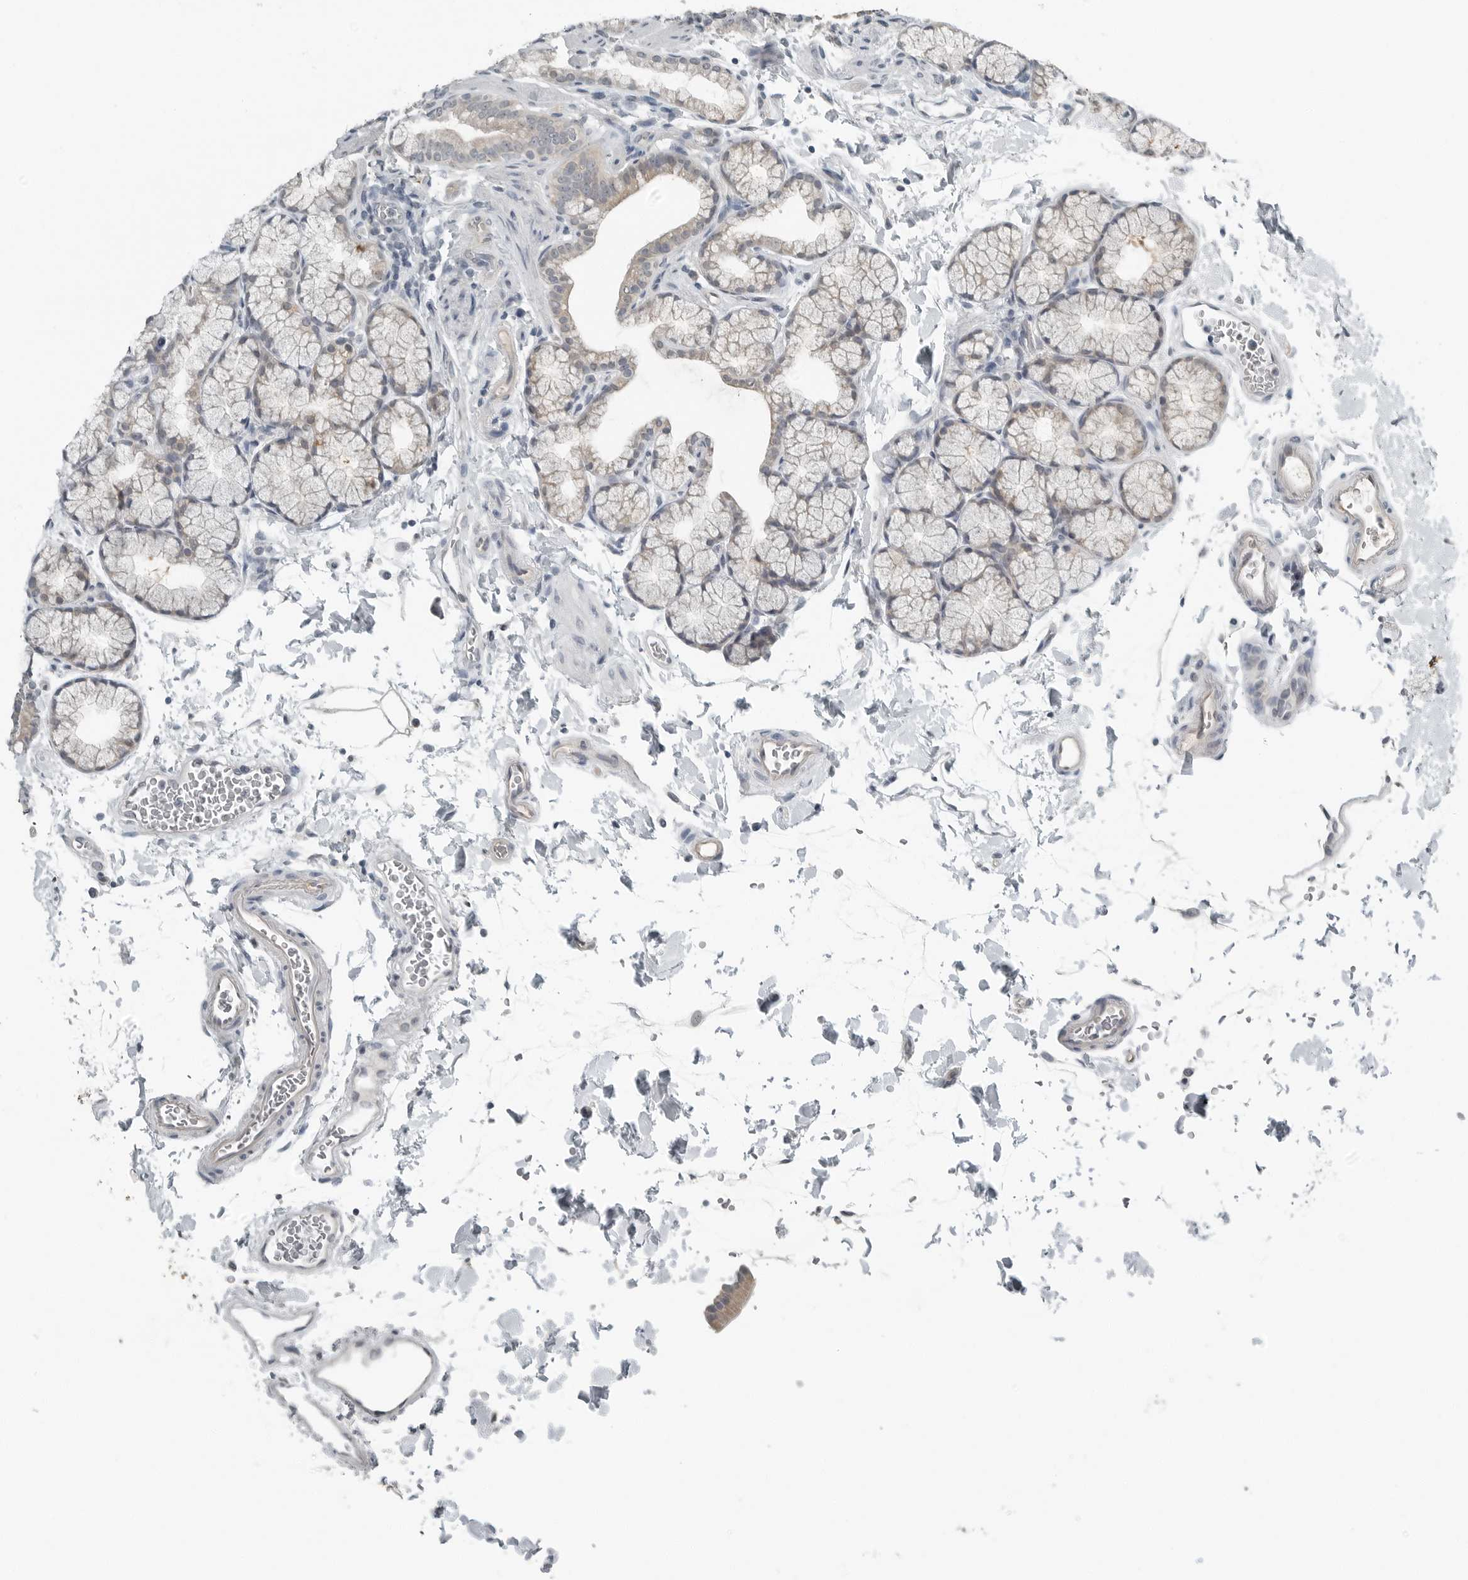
{"staining": {"intensity": "weak", "quantity": ">75%", "location": "cytoplasmic/membranous"}, "tissue": "duodenum", "cell_type": "Glandular cells", "image_type": "normal", "snomed": [{"axis": "morphology", "description": "Normal tissue, NOS"}, {"axis": "topography", "description": "Duodenum"}], "caption": "Immunohistochemical staining of unremarkable duodenum reveals weak cytoplasmic/membranous protein expression in about >75% of glandular cells. The staining was performed using DAB (3,3'-diaminobenzidine), with brown indicating positive protein expression. Nuclei are stained blue with hematoxylin.", "gene": "ENSG00000286112", "patient": {"sex": "male", "age": 54}}